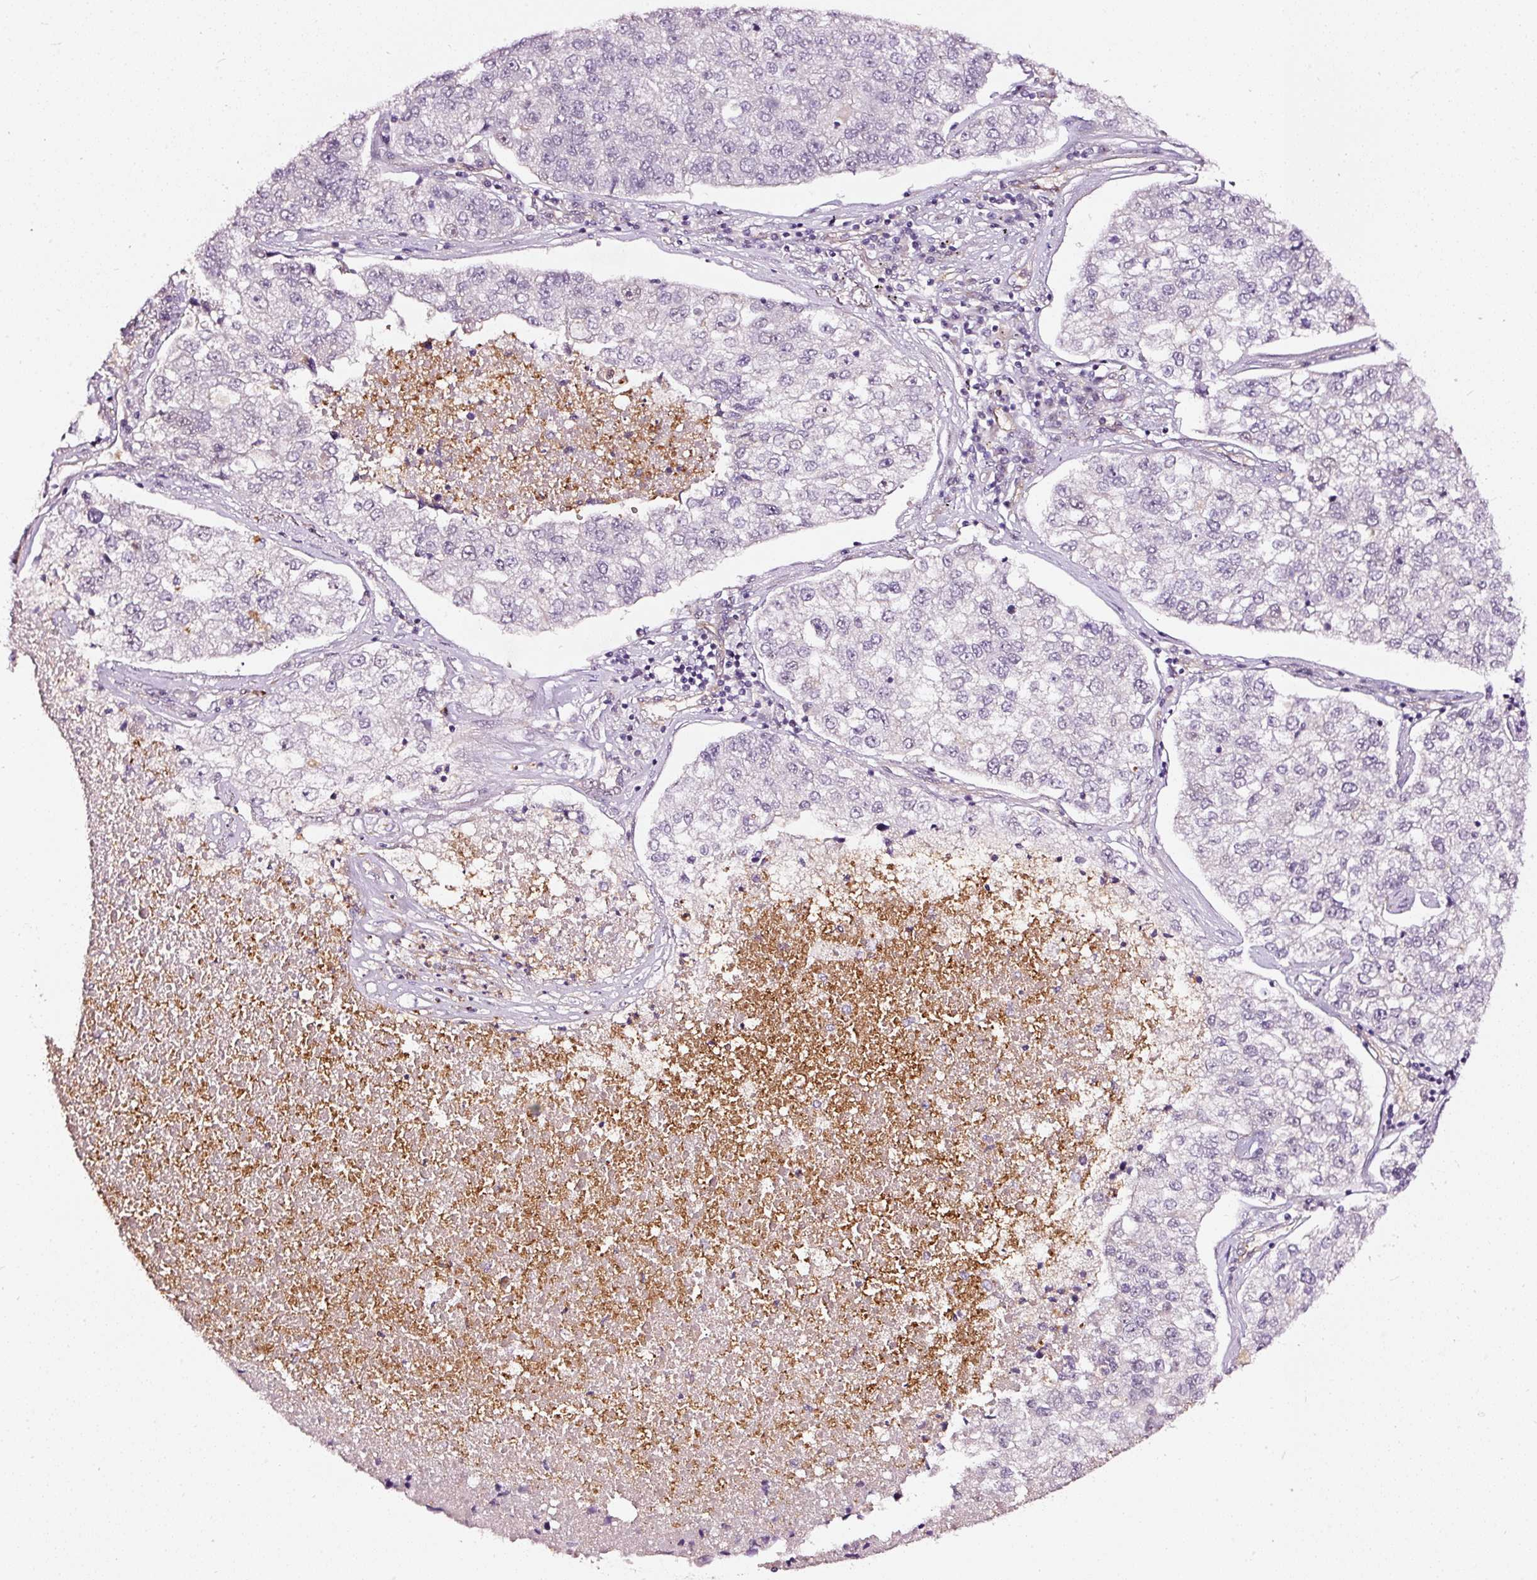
{"staining": {"intensity": "negative", "quantity": "none", "location": "none"}, "tissue": "lung cancer", "cell_type": "Tumor cells", "image_type": "cancer", "snomed": [{"axis": "morphology", "description": "Adenocarcinoma, NOS"}, {"axis": "topography", "description": "Lung"}], "caption": "Histopathology image shows no significant protein staining in tumor cells of lung cancer.", "gene": "ABCB4", "patient": {"sex": "male", "age": 49}}